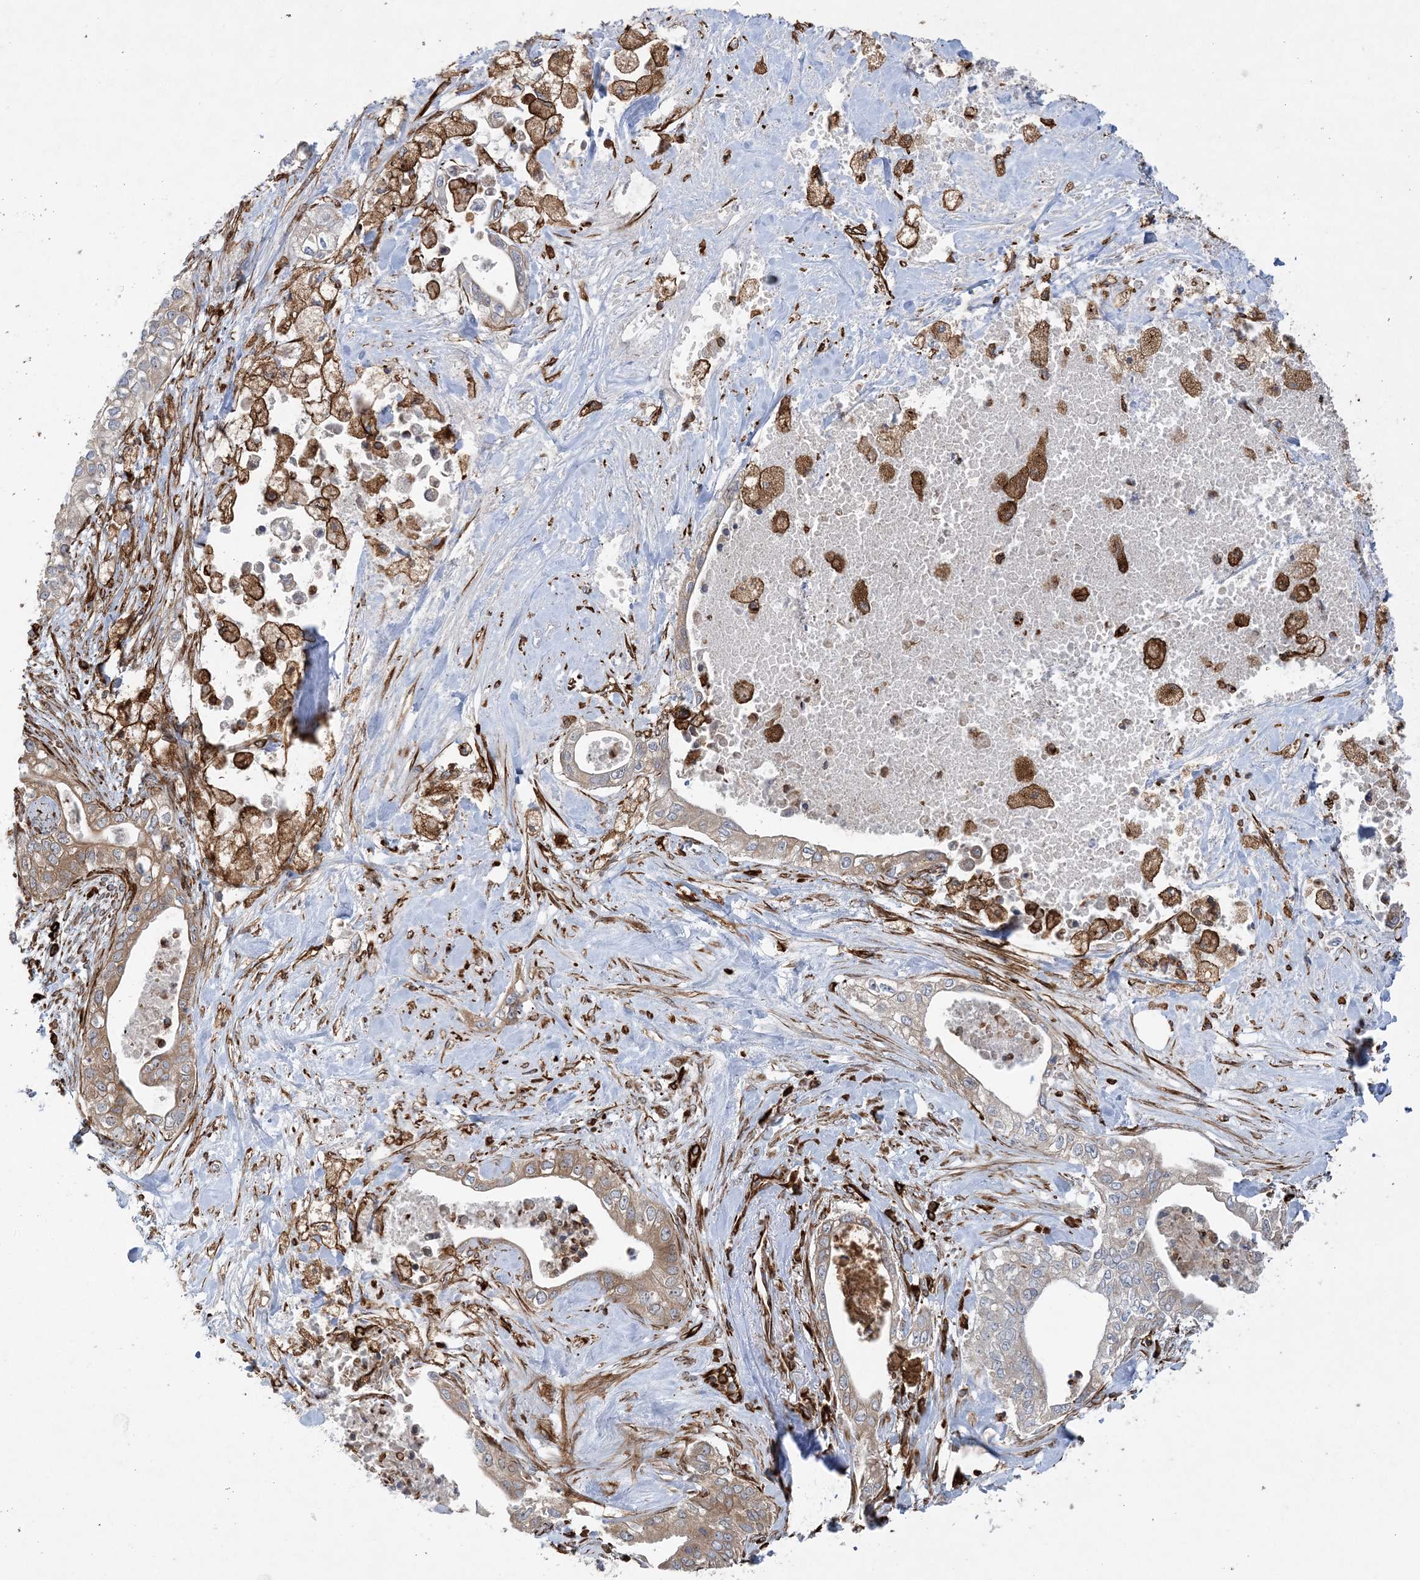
{"staining": {"intensity": "moderate", "quantity": ">75%", "location": "cytoplasmic/membranous"}, "tissue": "pancreatic cancer", "cell_type": "Tumor cells", "image_type": "cancer", "snomed": [{"axis": "morphology", "description": "Adenocarcinoma, NOS"}, {"axis": "topography", "description": "Pancreas"}], "caption": "Protein analysis of pancreatic cancer (adenocarcinoma) tissue displays moderate cytoplasmic/membranous staining in about >75% of tumor cells. (brown staining indicates protein expression, while blue staining denotes nuclei).", "gene": "FAM114A2", "patient": {"sex": "female", "age": 78}}